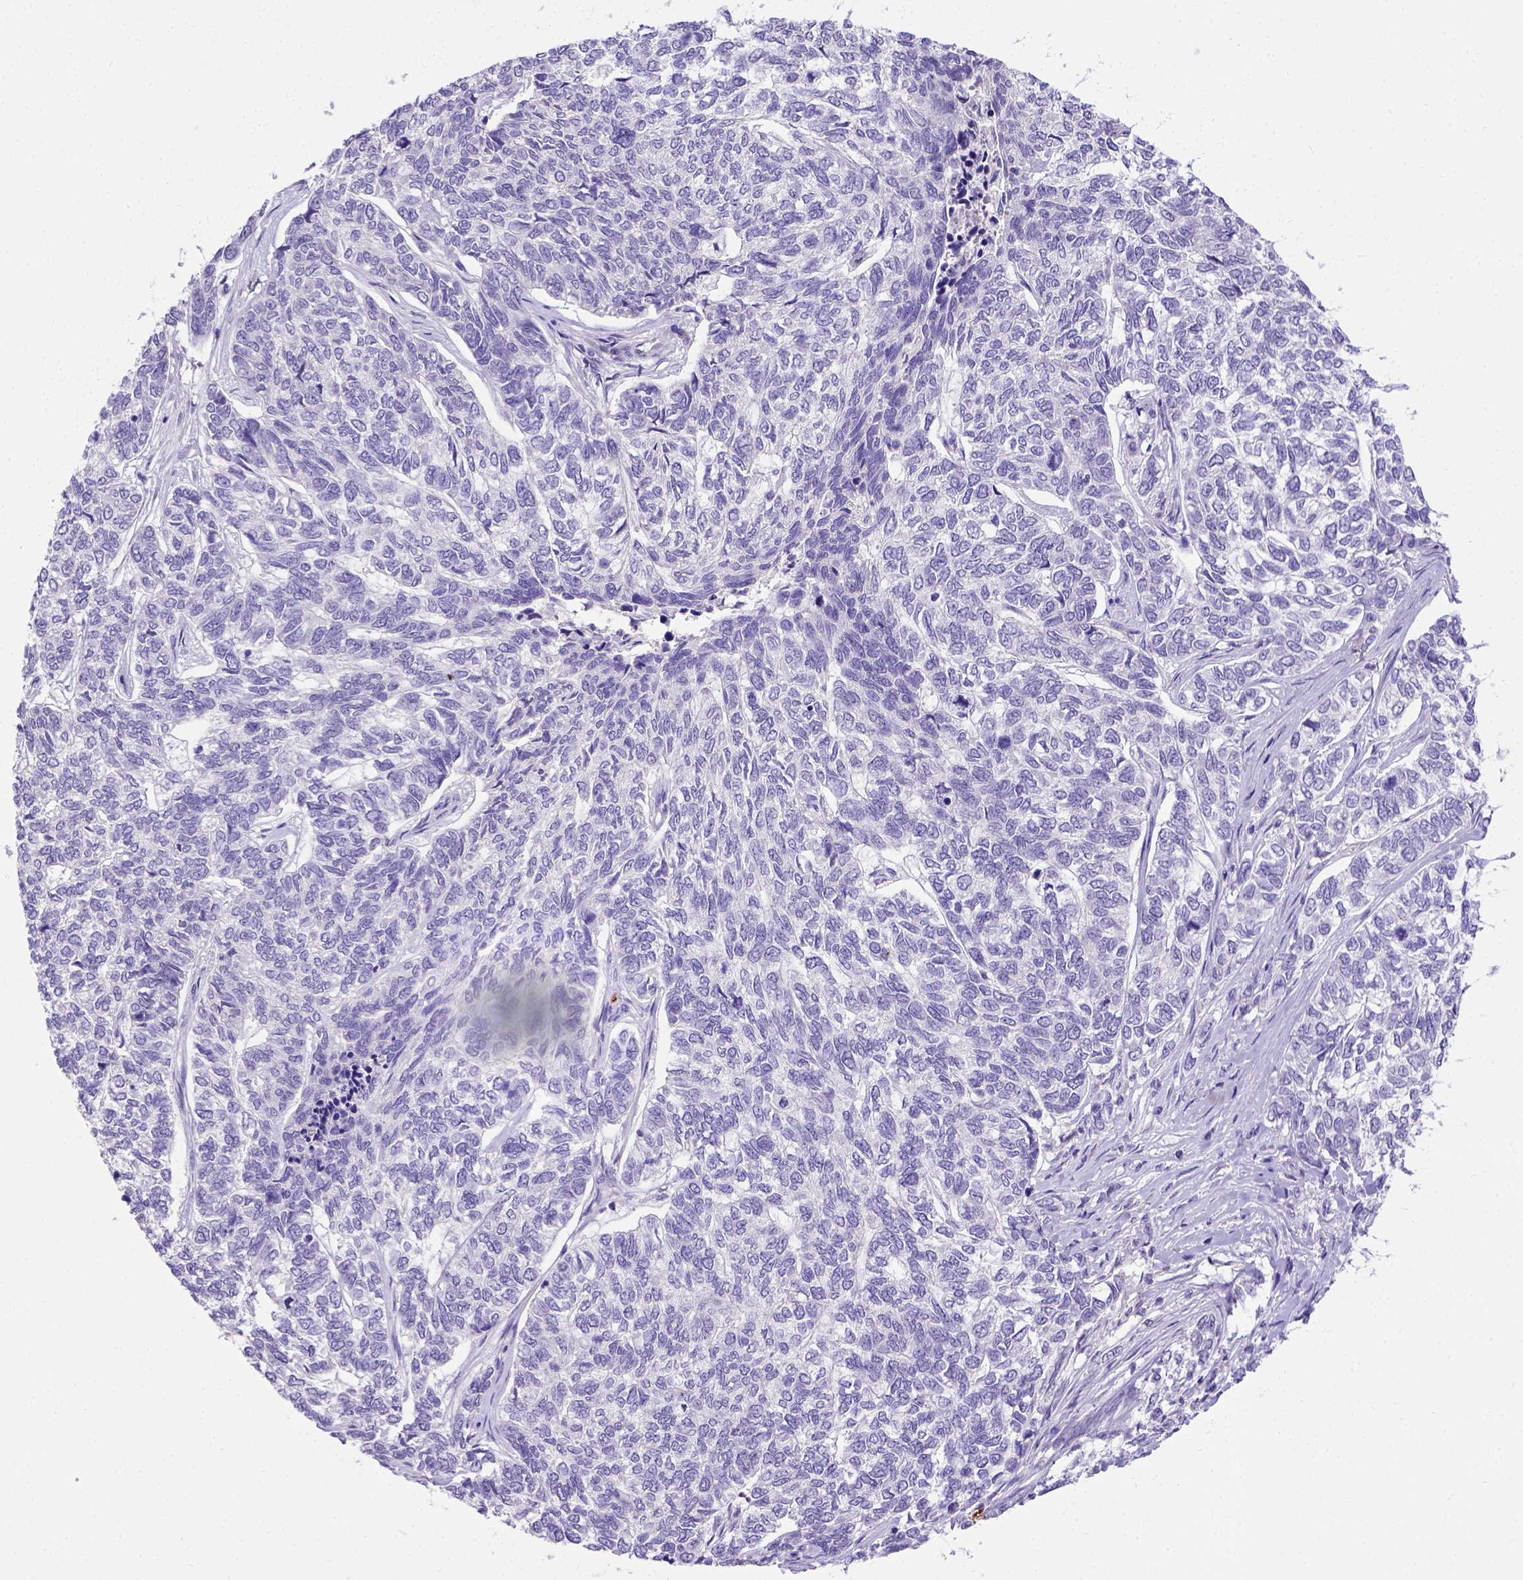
{"staining": {"intensity": "negative", "quantity": "none", "location": "none"}, "tissue": "skin cancer", "cell_type": "Tumor cells", "image_type": "cancer", "snomed": [{"axis": "morphology", "description": "Basal cell carcinoma"}, {"axis": "topography", "description": "Skin"}], "caption": "Immunohistochemistry (IHC) image of neoplastic tissue: human skin cancer (basal cell carcinoma) stained with DAB (3,3'-diaminobenzidine) exhibits no significant protein staining in tumor cells.", "gene": "B3GAT1", "patient": {"sex": "female", "age": 65}}